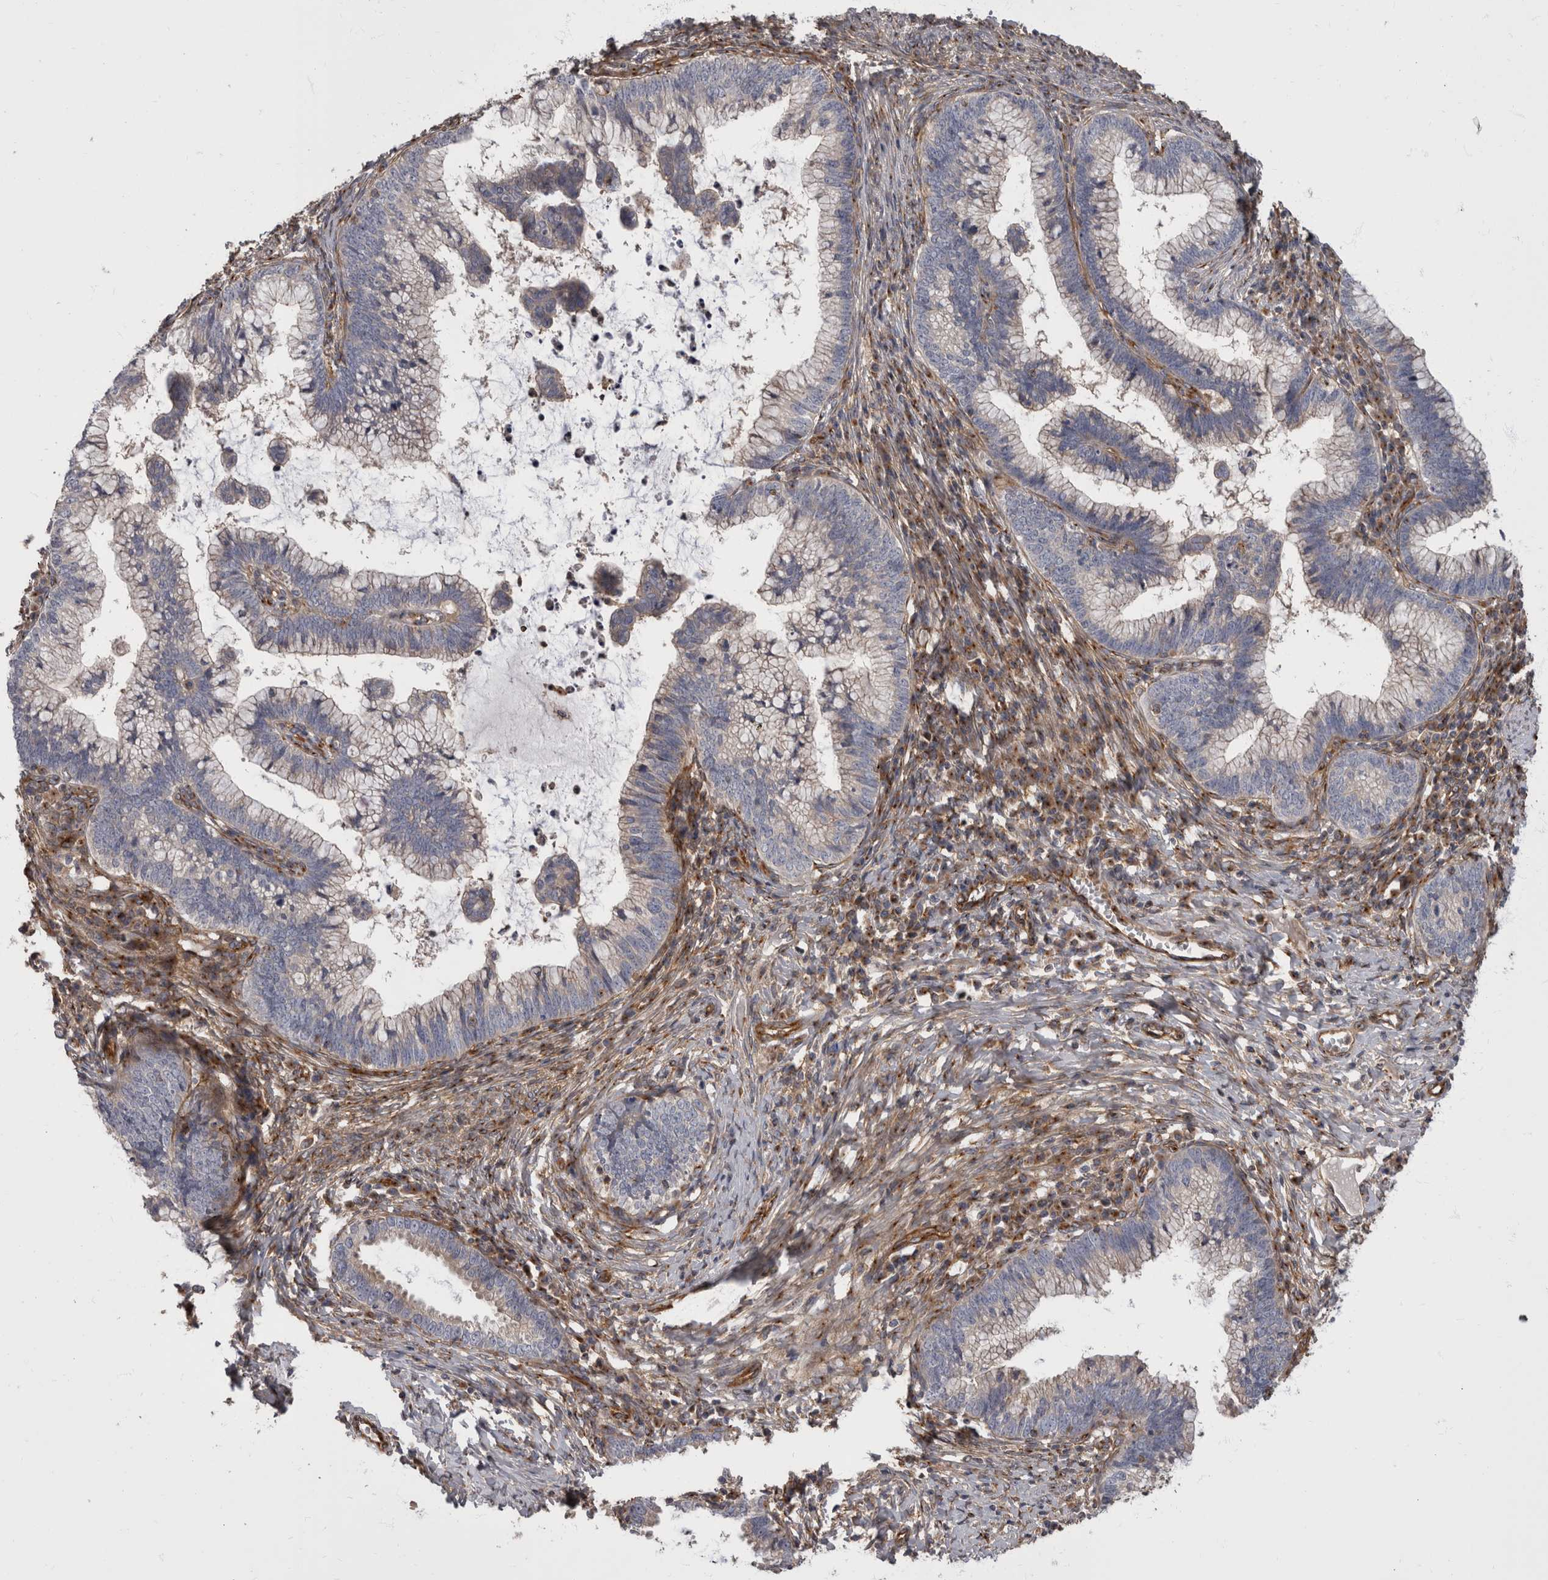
{"staining": {"intensity": "weak", "quantity": "<25%", "location": "cytoplasmic/membranous"}, "tissue": "cervical cancer", "cell_type": "Tumor cells", "image_type": "cancer", "snomed": [{"axis": "morphology", "description": "Adenocarcinoma, NOS"}, {"axis": "topography", "description": "Cervix"}], "caption": "There is no significant positivity in tumor cells of cervical cancer (adenocarcinoma).", "gene": "HOOK3", "patient": {"sex": "female", "age": 36}}